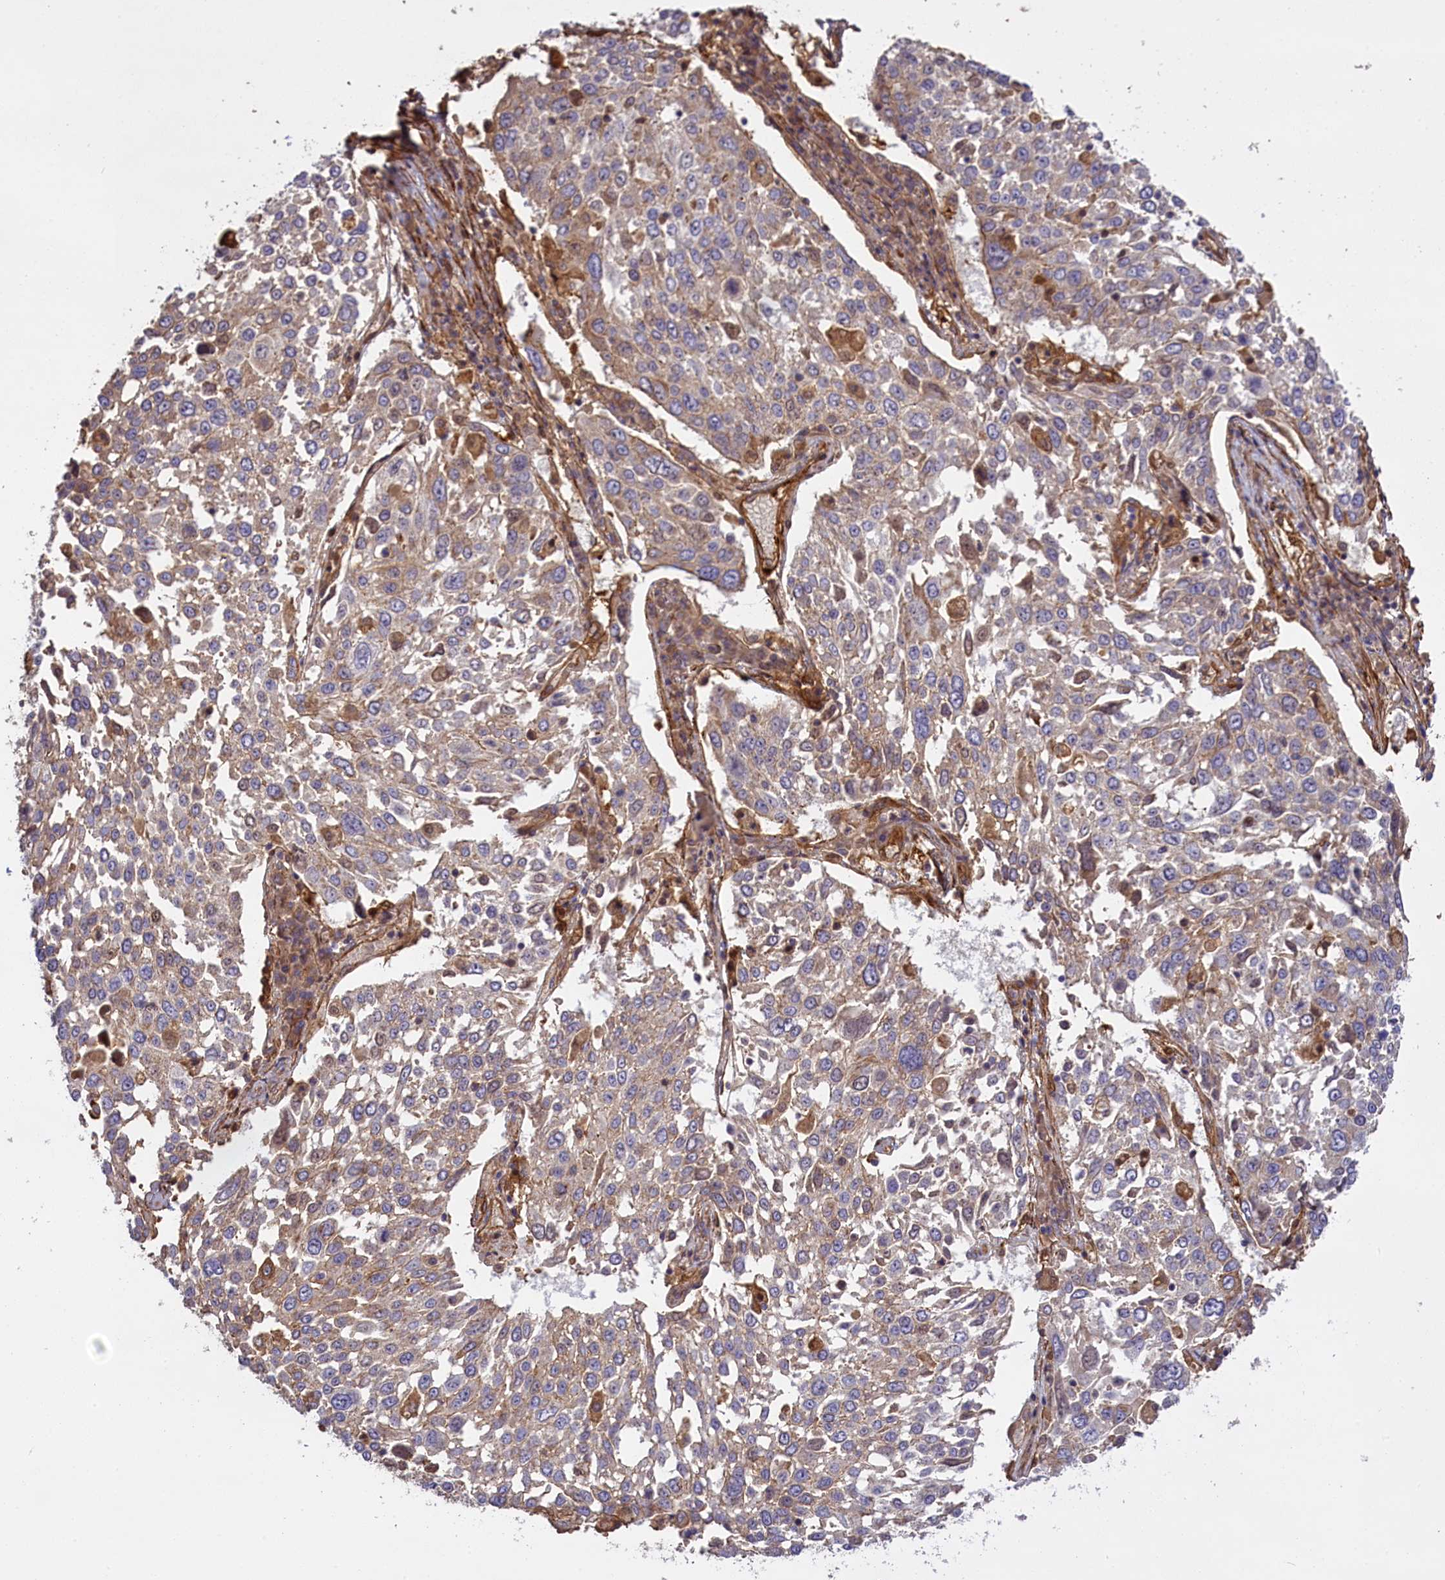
{"staining": {"intensity": "moderate", "quantity": "<25%", "location": "cytoplasmic/membranous"}, "tissue": "lung cancer", "cell_type": "Tumor cells", "image_type": "cancer", "snomed": [{"axis": "morphology", "description": "Squamous cell carcinoma, NOS"}, {"axis": "topography", "description": "Lung"}], "caption": "Lung squamous cell carcinoma tissue shows moderate cytoplasmic/membranous expression in about <25% of tumor cells, visualized by immunohistochemistry.", "gene": "FUZ", "patient": {"sex": "male", "age": 65}}